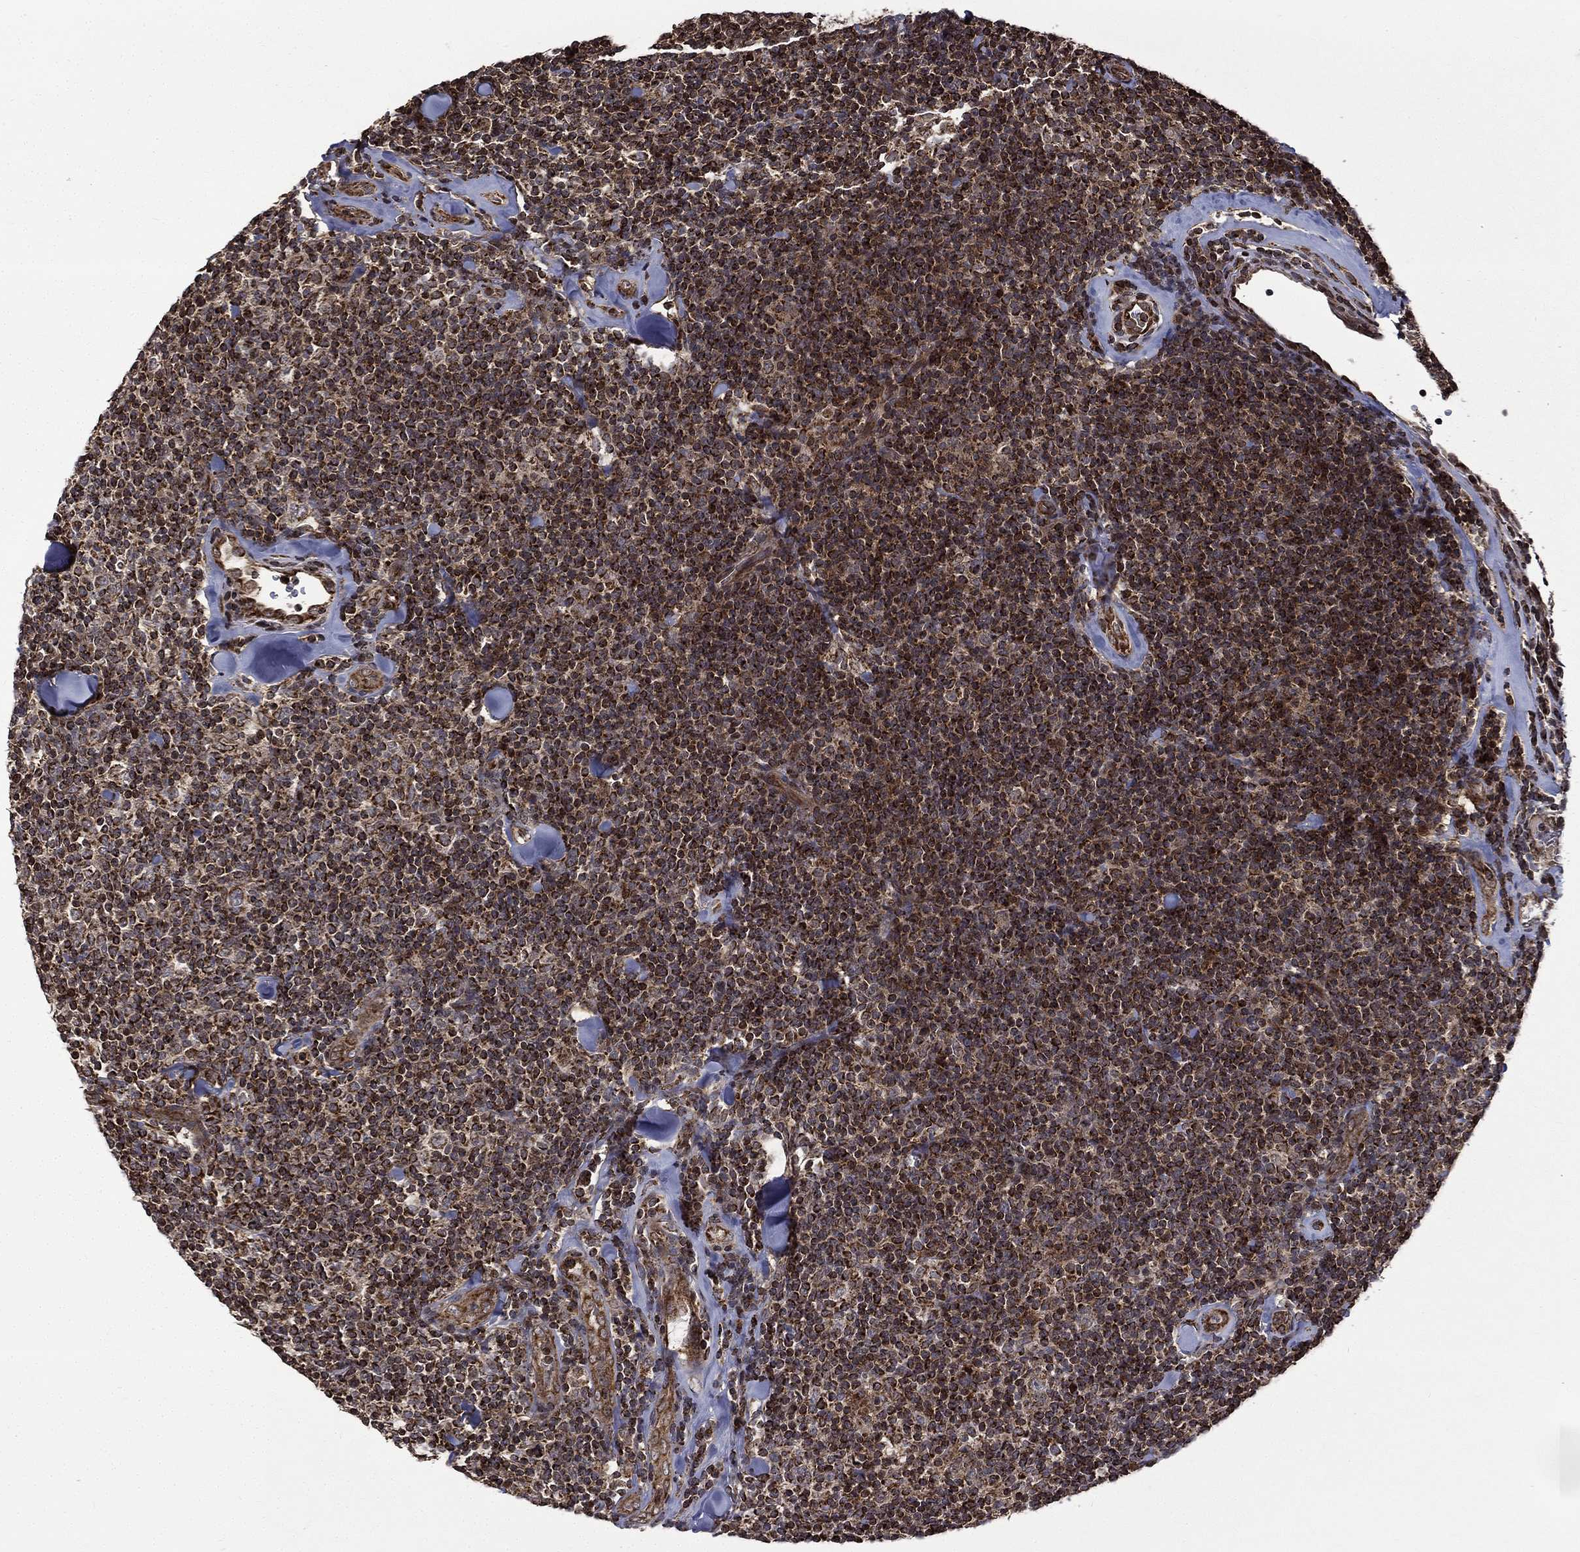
{"staining": {"intensity": "strong", "quantity": ">75%", "location": "cytoplasmic/membranous"}, "tissue": "lymphoma", "cell_type": "Tumor cells", "image_type": "cancer", "snomed": [{"axis": "morphology", "description": "Malignant lymphoma, non-Hodgkin's type, Low grade"}, {"axis": "topography", "description": "Lymph node"}], "caption": "Protein positivity by IHC displays strong cytoplasmic/membranous expression in about >75% of tumor cells in lymphoma. (brown staining indicates protein expression, while blue staining denotes nuclei).", "gene": "GIMAP6", "patient": {"sex": "female", "age": 56}}